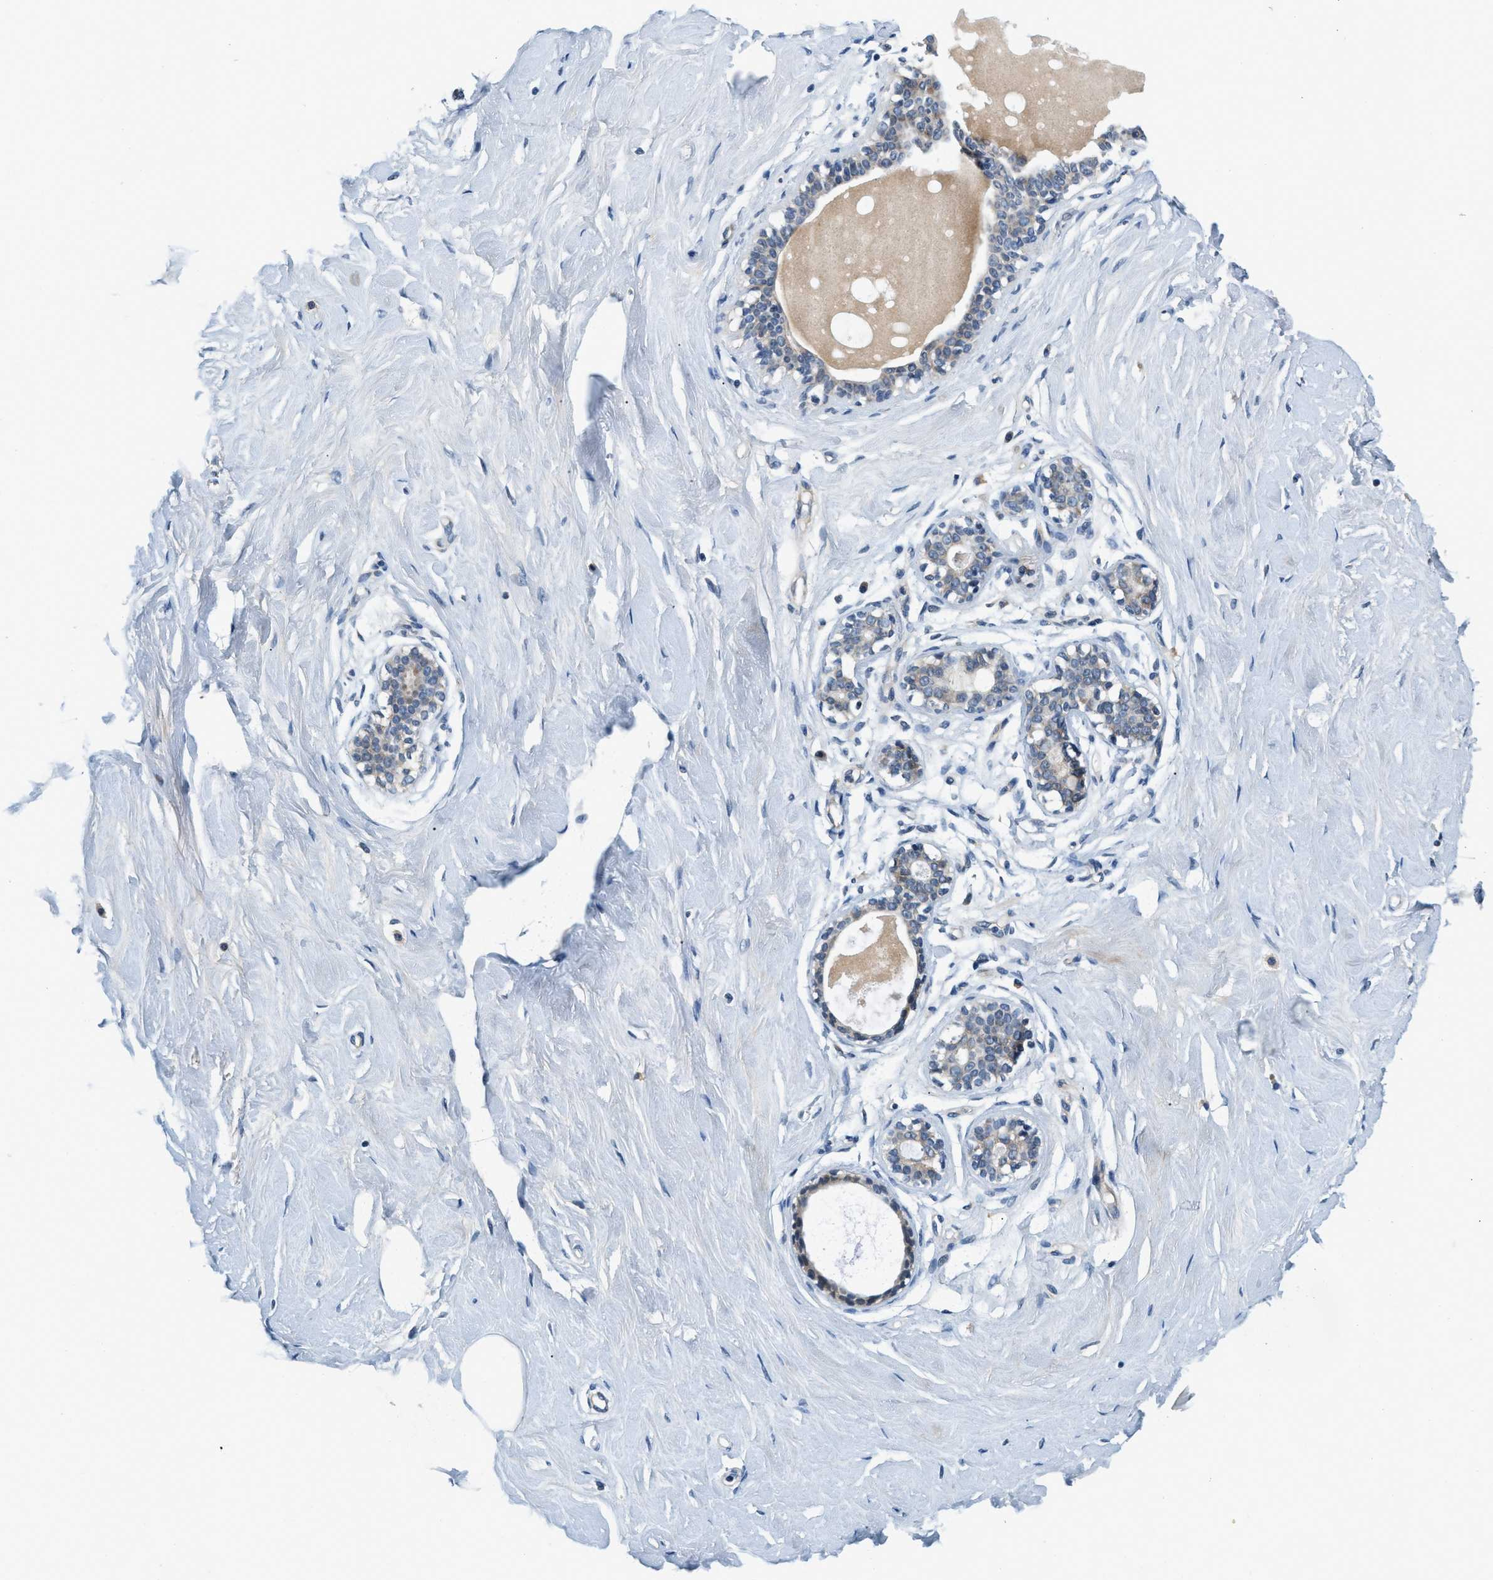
{"staining": {"intensity": "negative", "quantity": "none", "location": "none"}, "tissue": "breast", "cell_type": "Adipocytes", "image_type": "normal", "snomed": [{"axis": "morphology", "description": "Normal tissue, NOS"}, {"axis": "topography", "description": "Breast"}], "caption": "Photomicrograph shows no protein expression in adipocytes of normal breast. (DAB (3,3'-diaminobenzidine) IHC visualized using brightfield microscopy, high magnification).", "gene": "YAE1", "patient": {"sex": "female", "age": 23}}